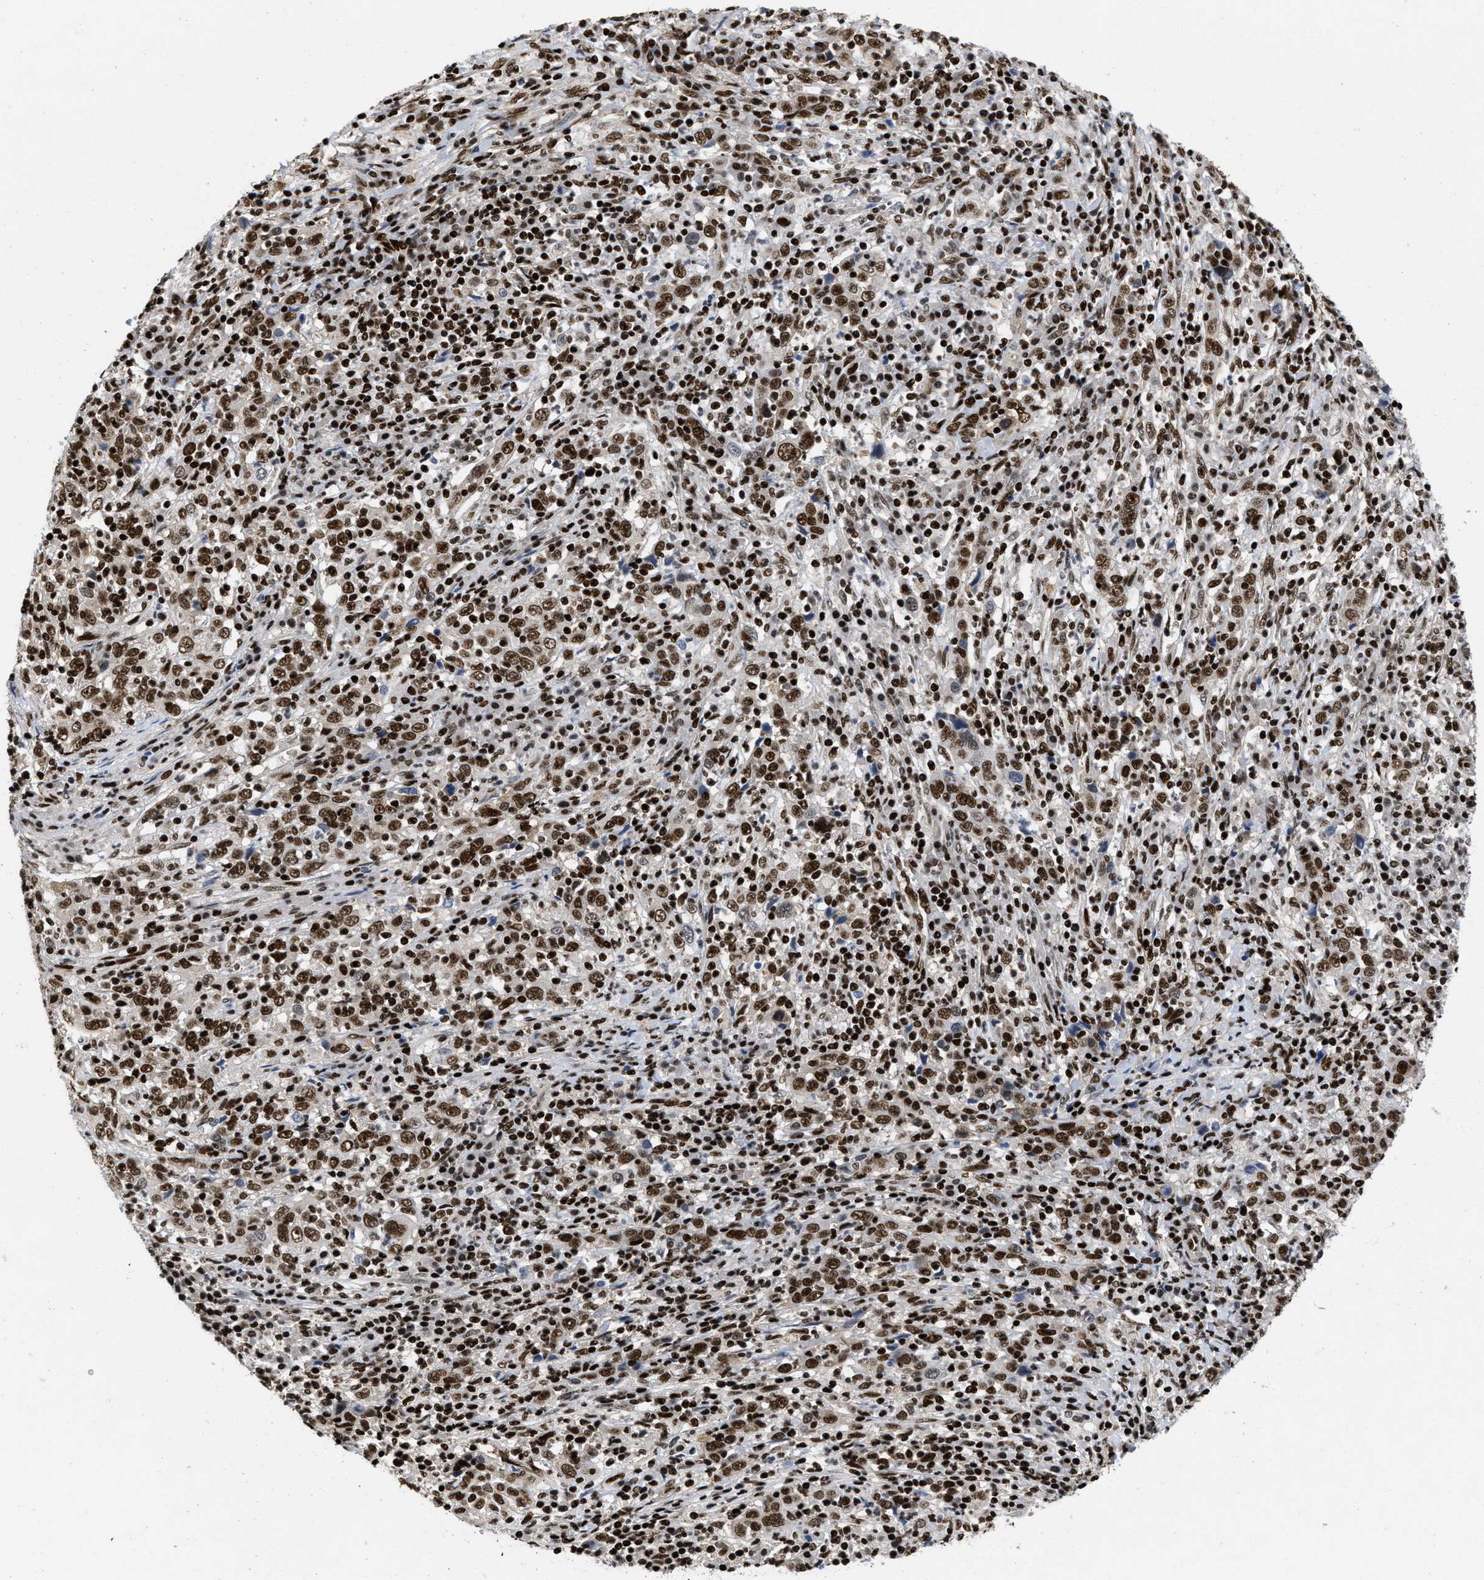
{"staining": {"intensity": "strong", "quantity": ">75%", "location": "nuclear"}, "tissue": "cervical cancer", "cell_type": "Tumor cells", "image_type": "cancer", "snomed": [{"axis": "morphology", "description": "Squamous cell carcinoma, NOS"}, {"axis": "topography", "description": "Cervix"}], "caption": "A photomicrograph showing strong nuclear staining in about >75% of tumor cells in cervical cancer, as visualized by brown immunohistochemical staining.", "gene": "CREB1", "patient": {"sex": "female", "age": 46}}